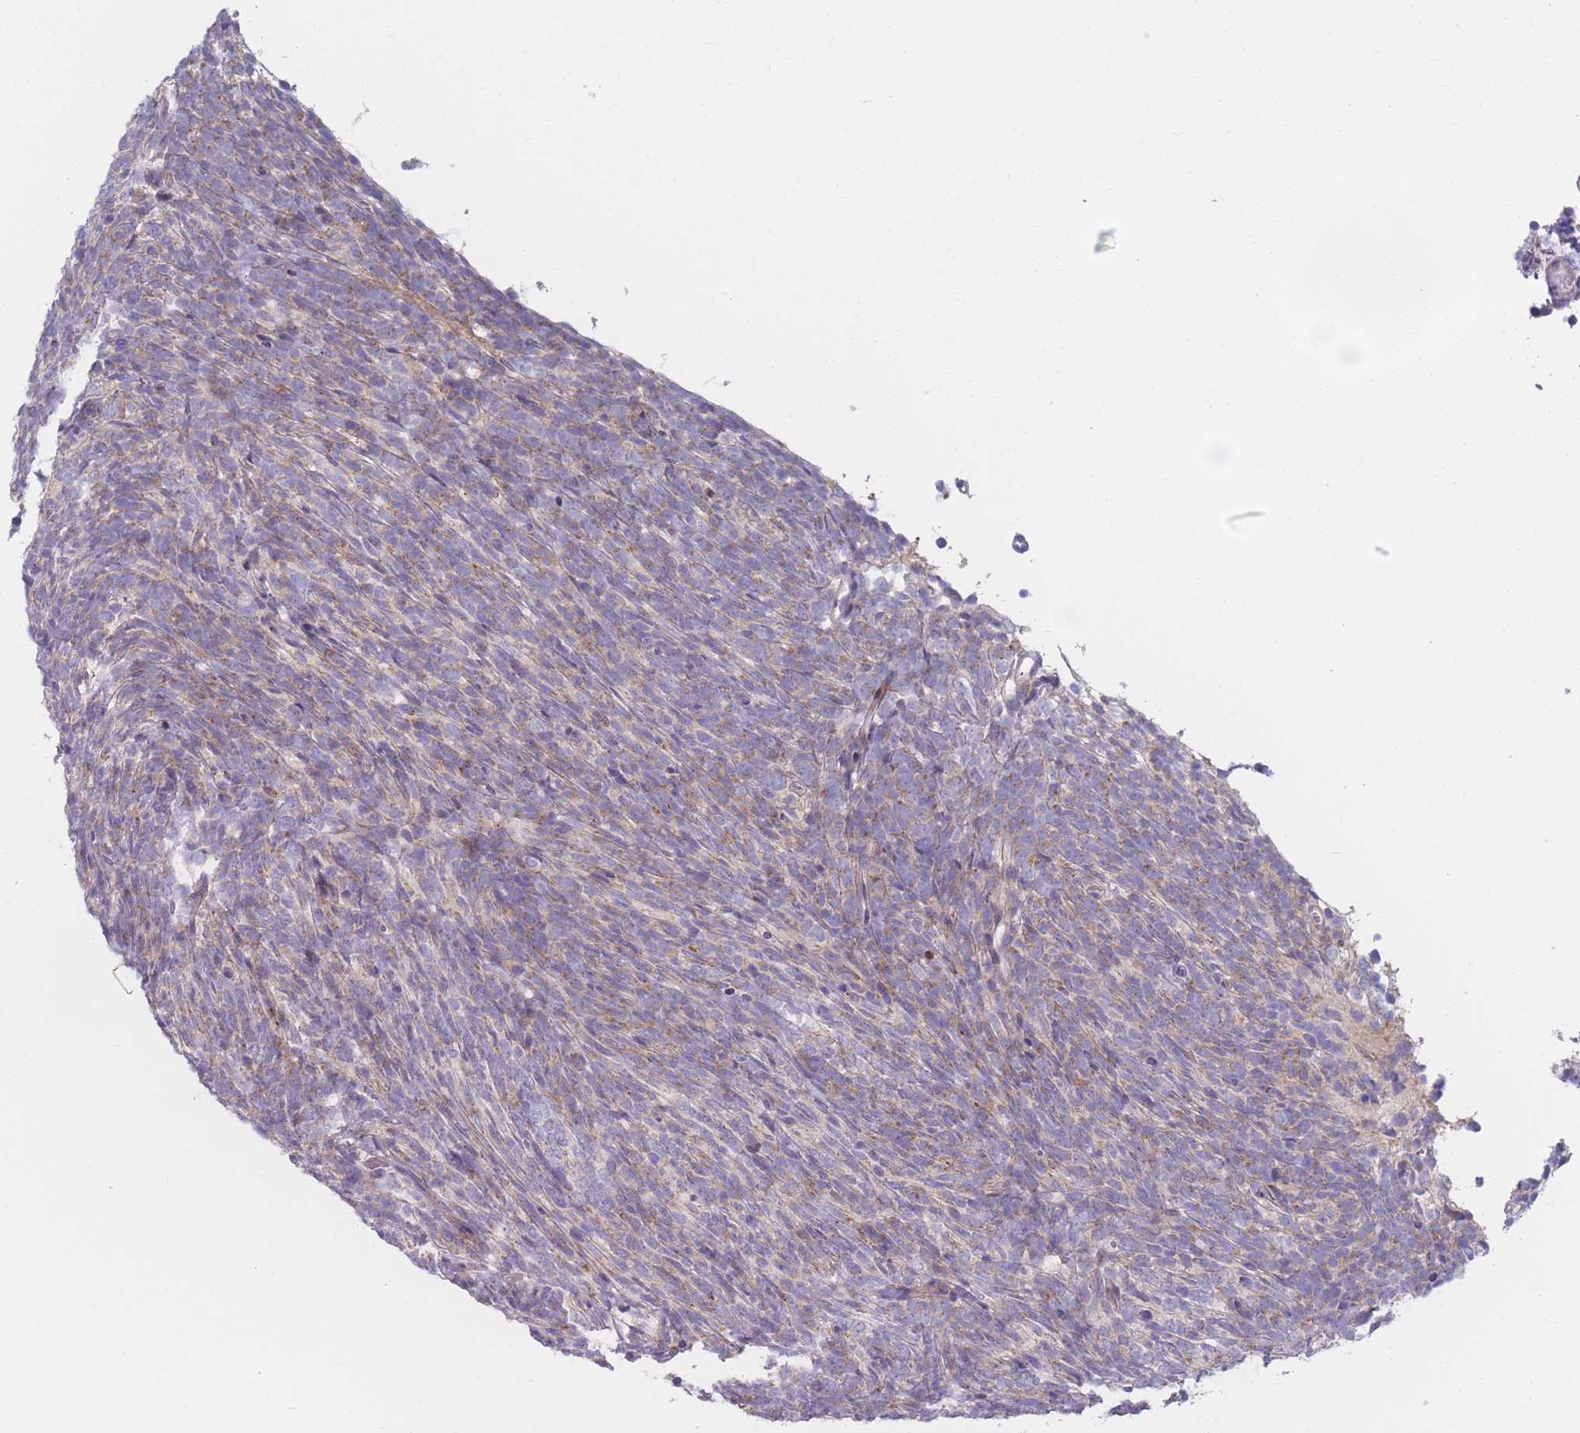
{"staining": {"intensity": "weak", "quantity": "25%-75%", "location": "cytoplasmic/membranous"}, "tissue": "glioma", "cell_type": "Tumor cells", "image_type": "cancer", "snomed": [{"axis": "morphology", "description": "Glioma, malignant, Low grade"}, {"axis": "topography", "description": "Brain"}], "caption": "IHC image of human malignant glioma (low-grade) stained for a protein (brown), which shows low levels of weak cytoplasmic/membranous expression in about 25%-75% of tumor cells.", "gene": "PDE4A", "patient": {"sex": "female", "age": 1}}